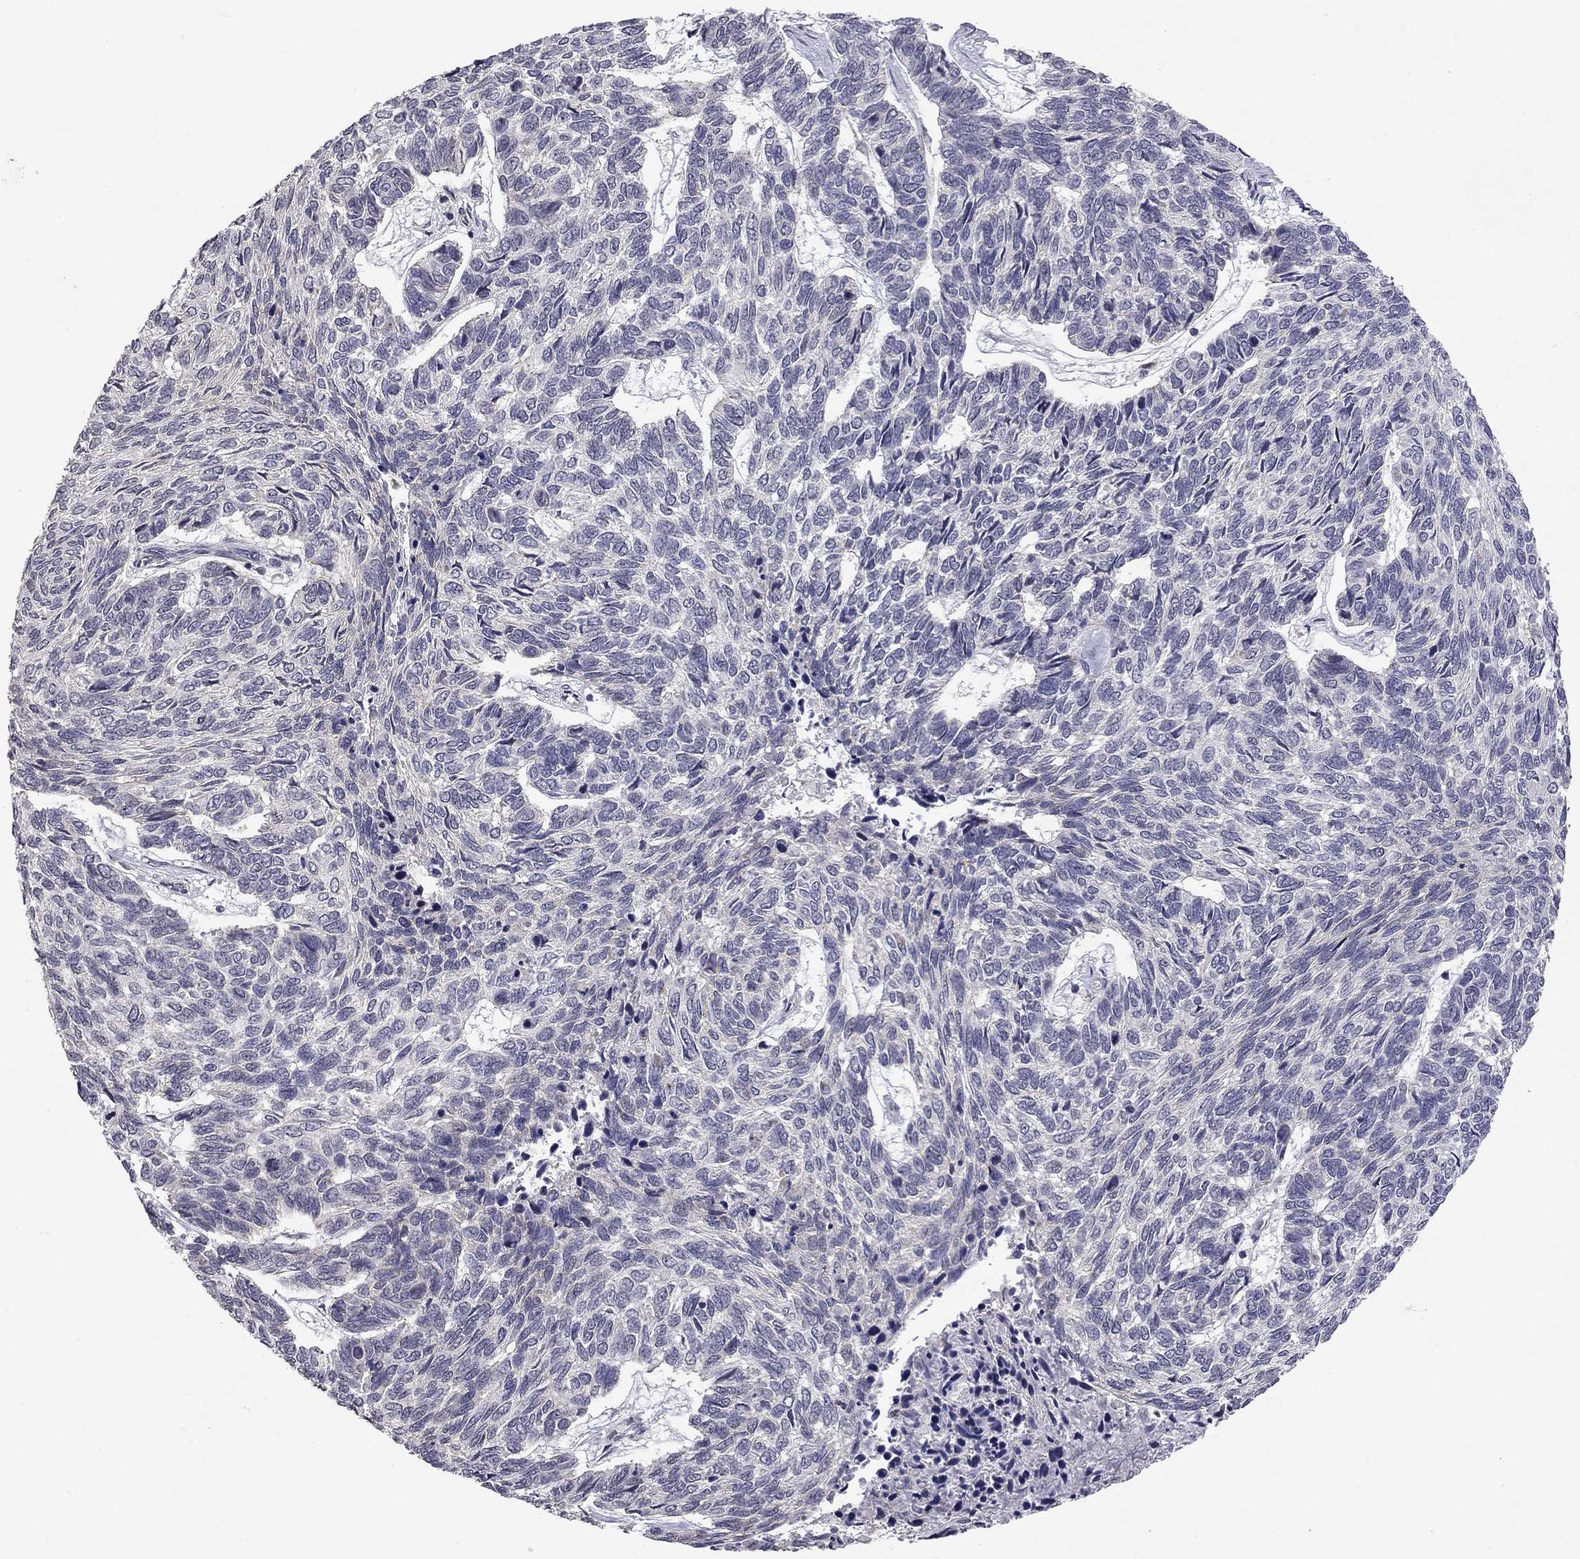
{"staining": {"intensity": "negative", "quantity": "none", "location": "none"}, "tissue": "skin cancer", "cell_type": "Tumor cells", "image_type": "cancer", "snomed": [{"axis": "morphology", "description": "Basal cell carcinoma"}, {"axis": "topography", "description": "Skin"}], "caption": "The immunohistochemistry histopathology image has no significant positivity in tumor cells of basal cell carcinoma (skin) tissue. (Stains: DAB (3,3'-diaminobenzidine) IHC with hematoxylin counter stain, Microscopy: brightfield microscopy at high magnification).", "gene": "STXBP6", "patient": {"sex": "female", "age": 65}}